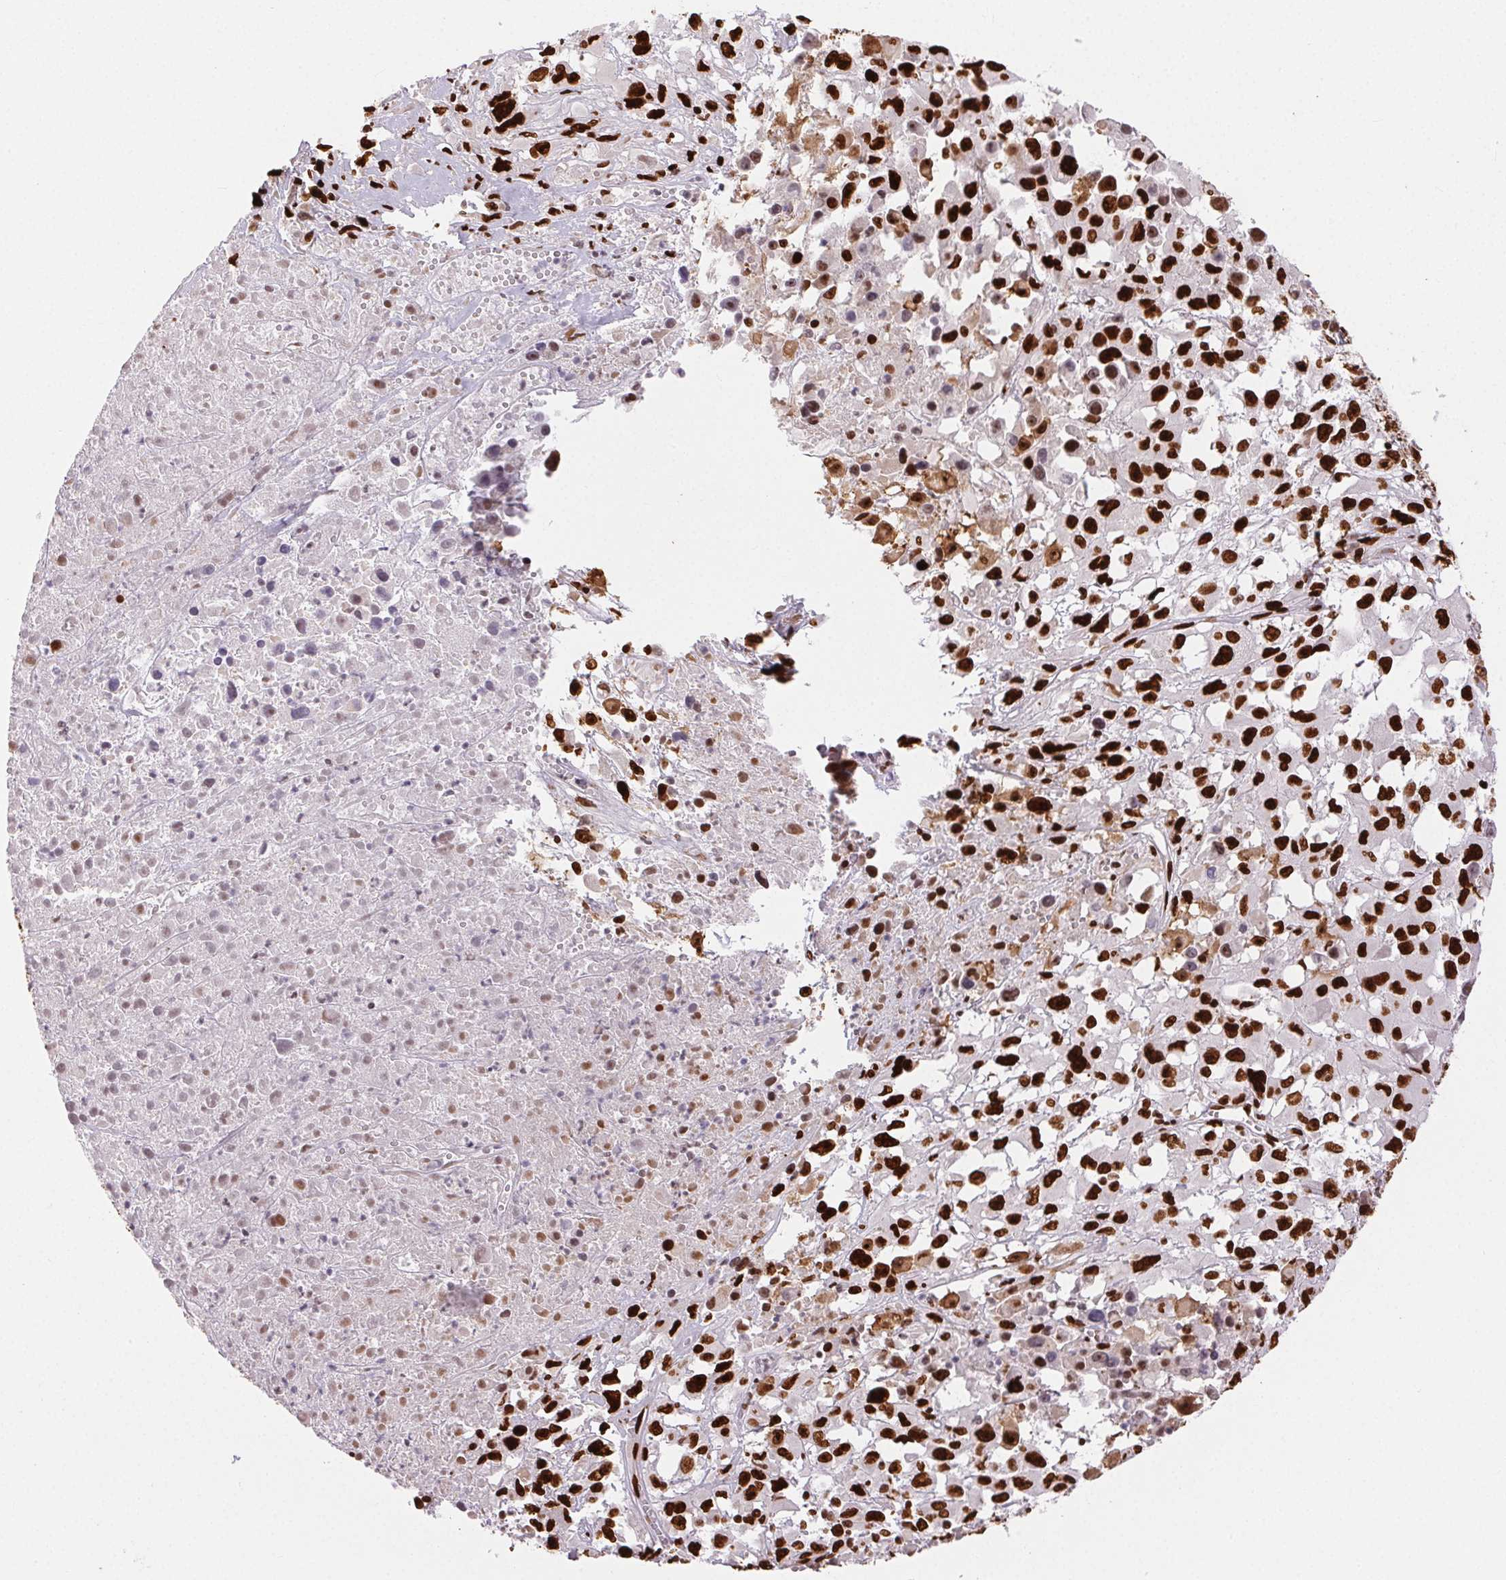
{"staining": {"intensity": "strong", "quantity": ">75%", "location": "nuclear"}, "tissue": "melanoma", "cell_type": "Tumor cells", "image_type": "cancer", "snomed": [{"axis": "morphology", "description": "Malignant melanoma, Metastatic site"}, {"axis": "topography", "description": "Soft tissue"}], "caption": "Immunohistochemistry (IHC) staining of malignant melanoma (metastatic site), which displays high levels of strong nuclear expression in approximately >75% of tumor cells indicating strong nuclear protein staining. The staining was performed using DAB (3,3'-diaminobenzidine) (brown) for protein detection and nuclei were counterstained in hematoxylin (blue).", "gene": "ZNF80", "patient": {"sex": "male", "age": 50}}